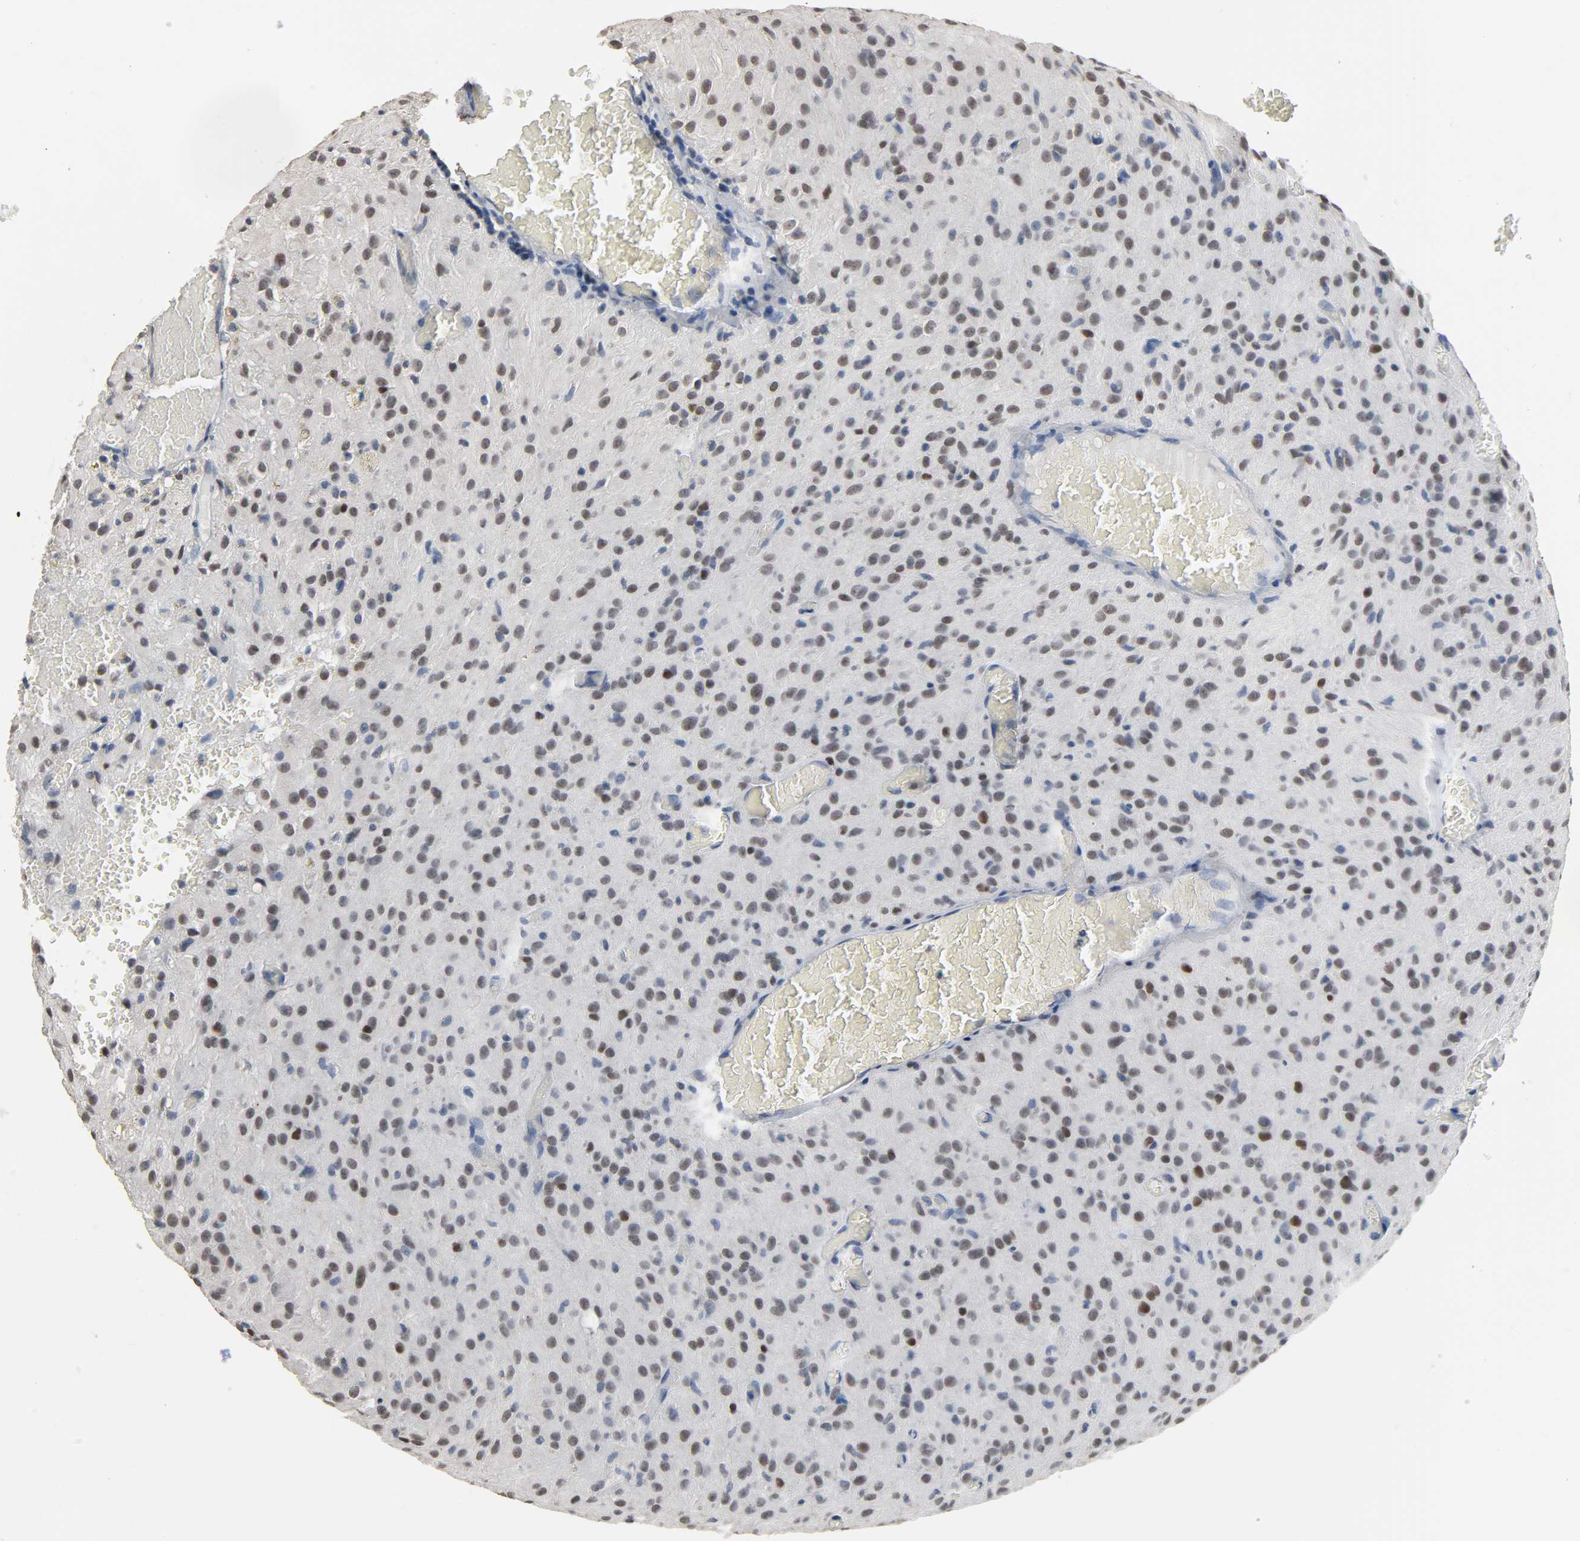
{"staining": {"intensity": "weak", "quantity": ">75%", "location": "nuclear"}, "tissue": "glioma", "cell_type": "Tumor cells", "image_type": "cancer", "snomed": [{"axis": "morphology", "description": "Glioma, malignant, High grade"}, {"axis": "topography", "description": "Brain"}], "caption": "High-grade glioma (malignant) stained with immunohistochemistry (IHC) exhibits weak nuclear expression in approximately >75% of tumor cells. (Brightfield microscopy of DAB IHC at high magnification).", "gene": "SOX6", "patient": {"sex": "female", "age": 59}}